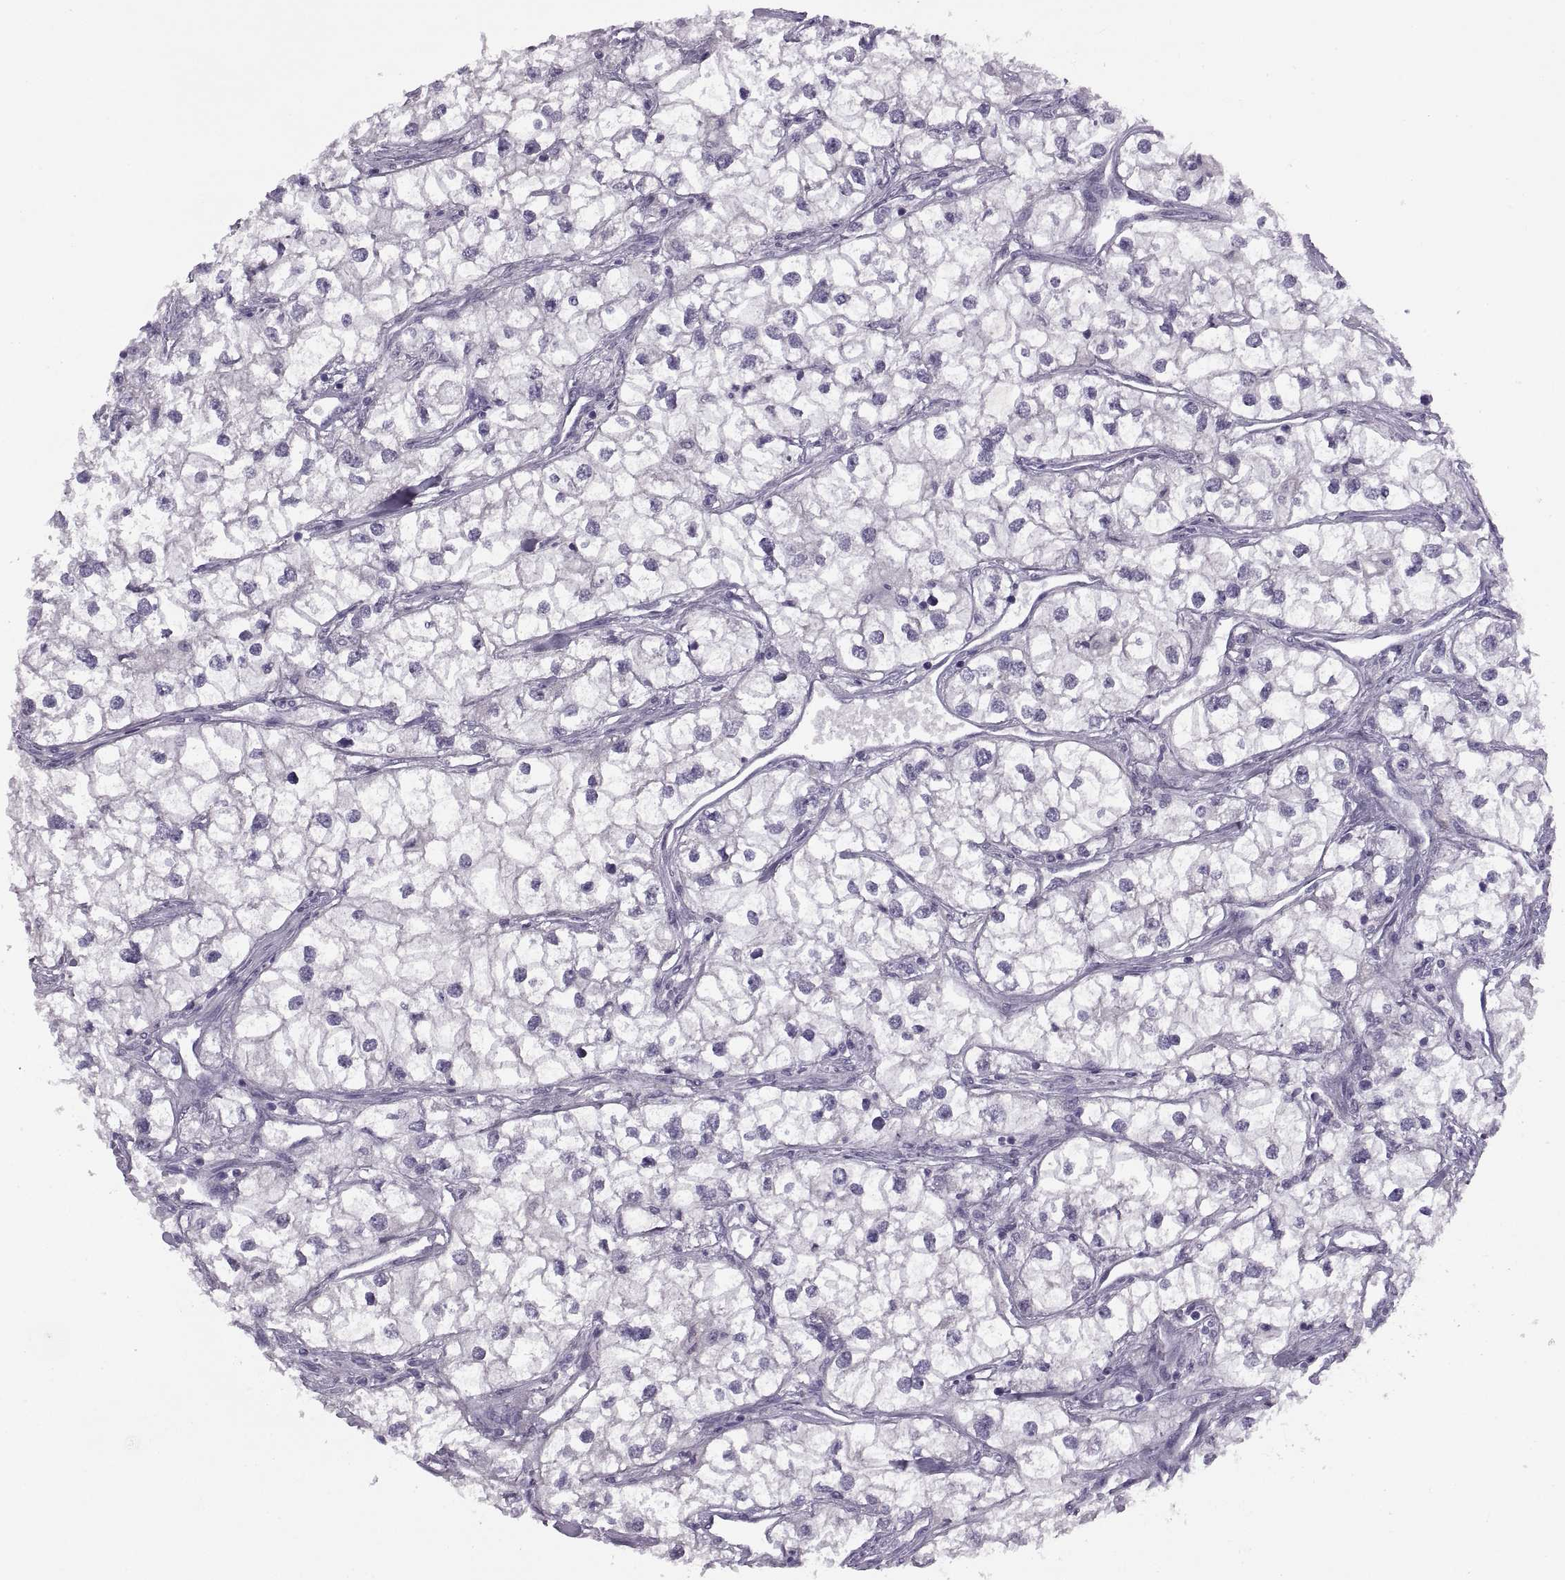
{"staining": {"intensity": "negative", "quantity": "none", "location": "none"}, "tissue": "renal cancer", "cell_type": "Tumor cells", "image_type": "cancer", "snomed": [{"axis": "morphology", "description": "Adenocarcinoma, NOS"}, {"axis": "topography", "description": "Kidney"}], "caption": "IHC image of neoplastic tissue: human renal cancer (adenocarcinoma) stained with DAB reveals no significant protein positivity in tumor cells. (DAB immunohistochemistry (IHC) visualized using brightfield microscopy, high magnification).", "gene": "RSPH6A", "patient": {"sex": "male", "age": 59}}